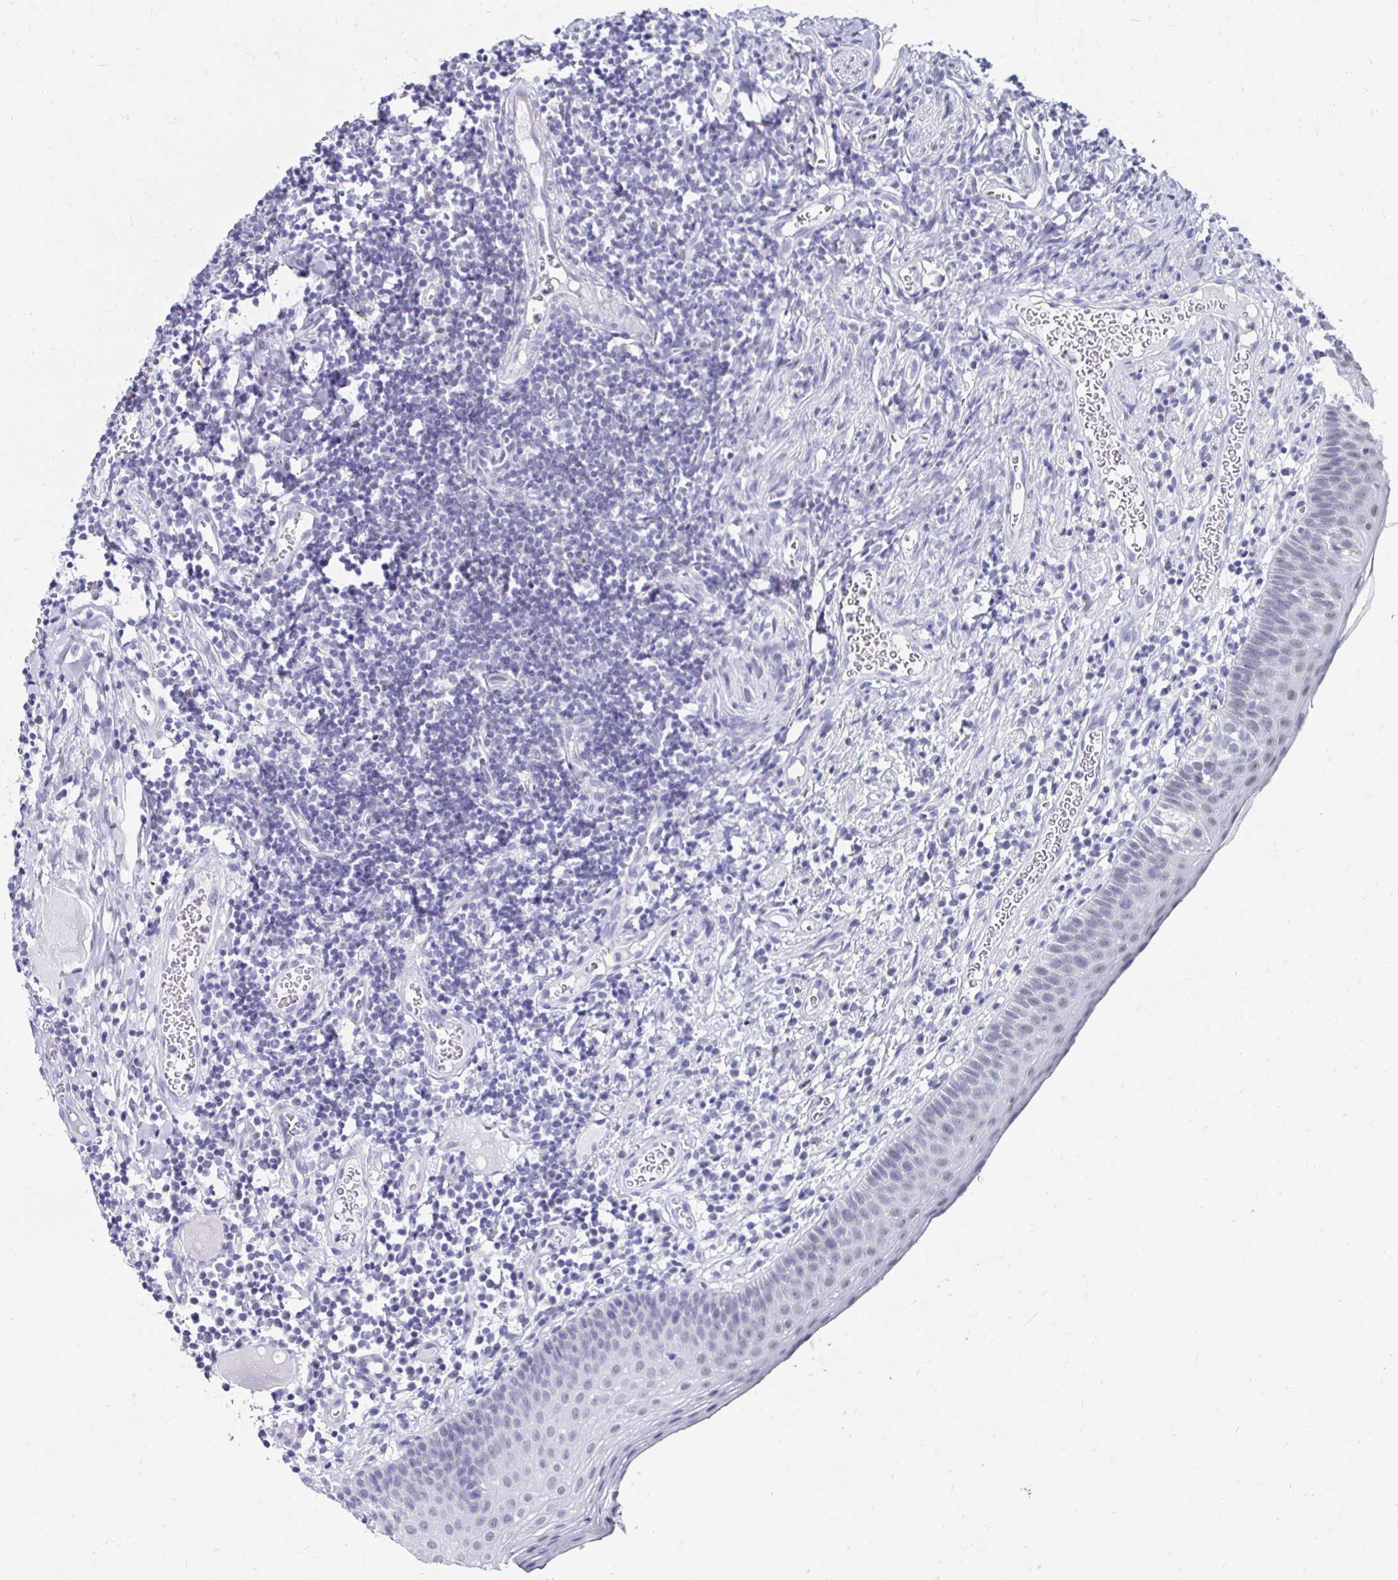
{"staining": {"intensity": "negative", "quantity": "none", "location": "none"}, "tissue": "oral mucosa", "cell_type": "Squamous epithelial cells", "image_type": "normal", "snomed": [{"axis": "morphology", "description": "Normal tissue, NOS"}, {"axis": "morphology", "description": "Squamous cell carcinoma, NOS"}, {"axis": "topography", "description": "Oral tissue"}, {"axis": "topography", "description": "Head-Neck"}], "caption": "A histopathology image of human oral mucosa is negative for staining in squamous epithelial cells.", "gene": "NOCT", "patient": {"sex": "male", "age": 58}}